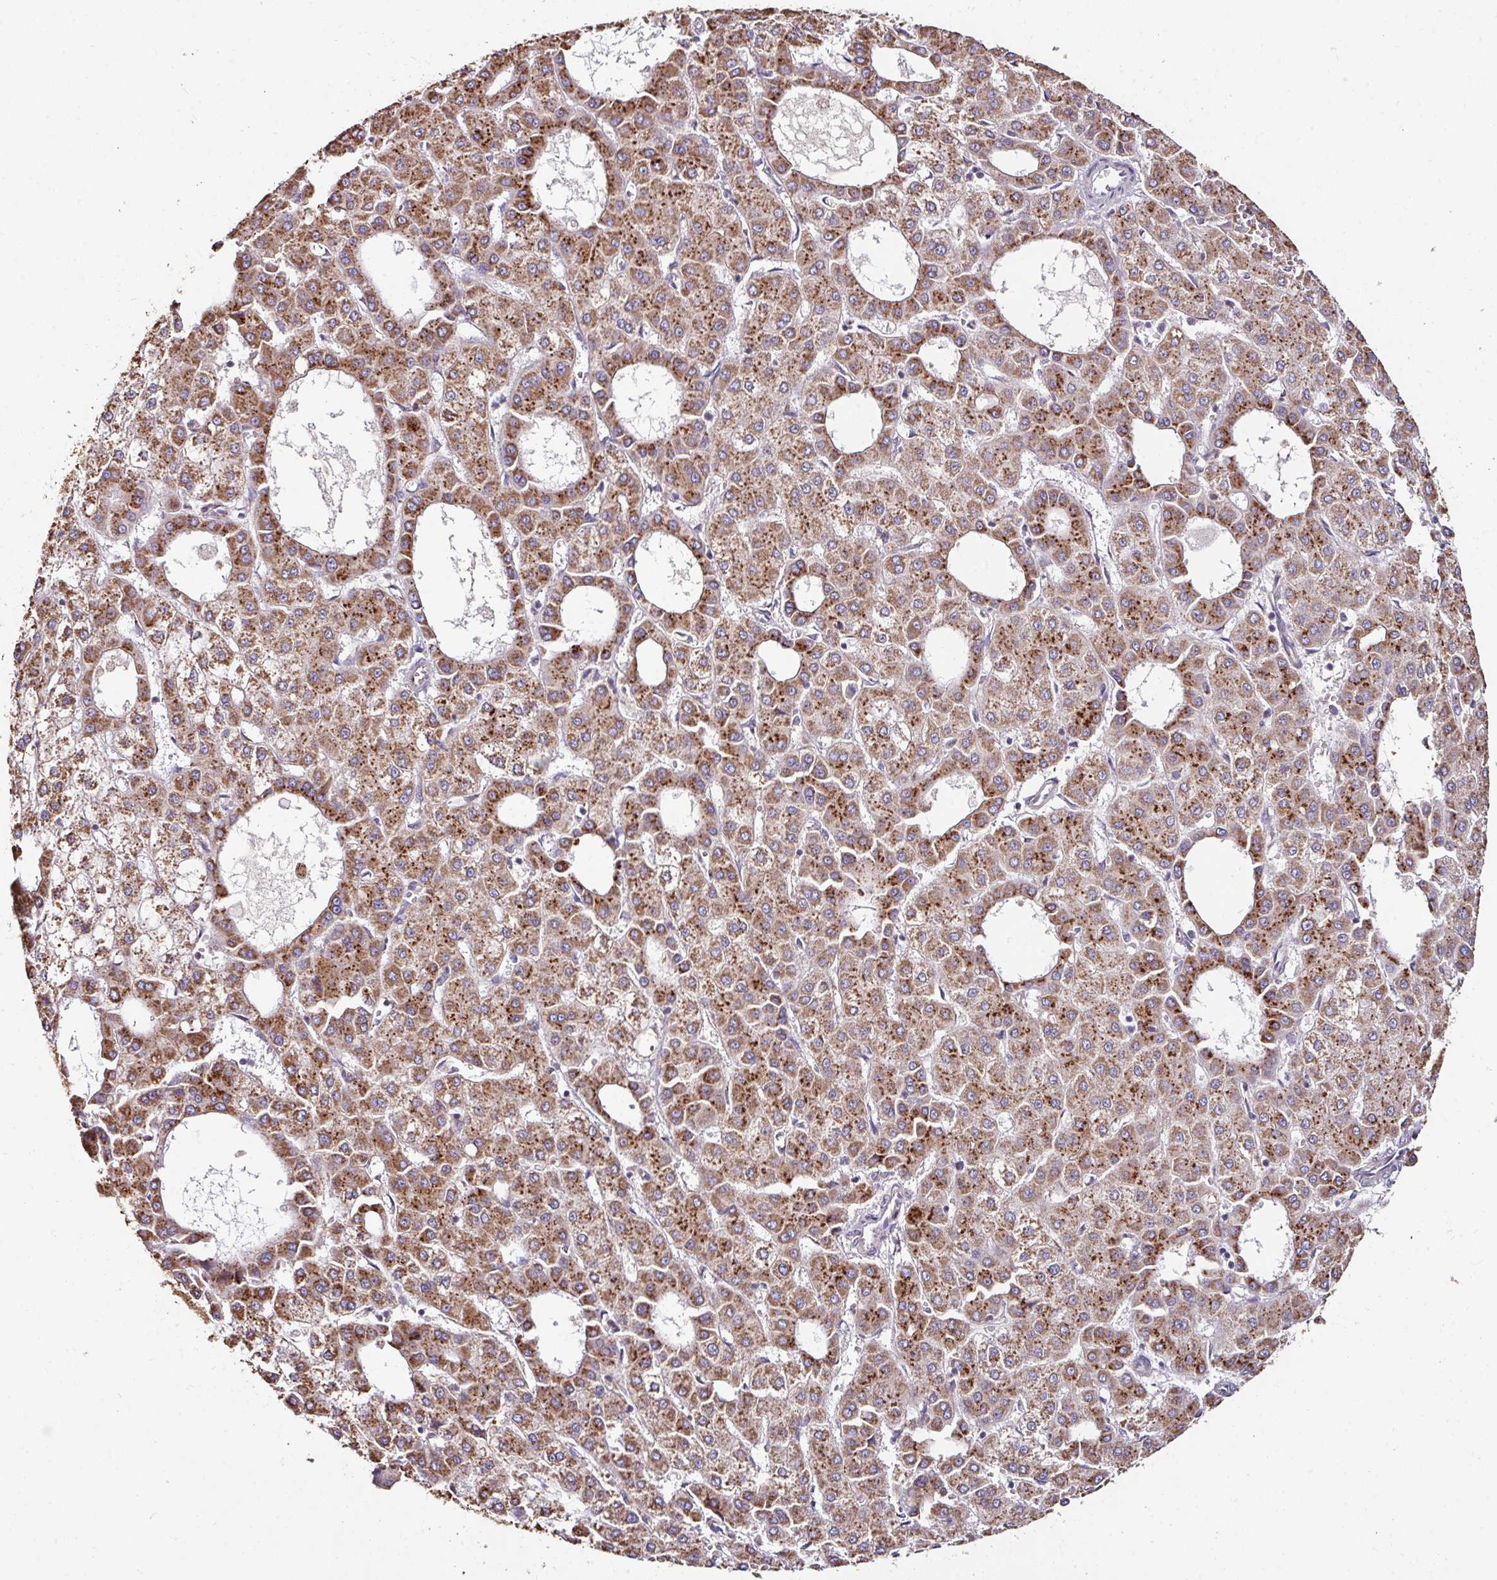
{"staining": {"intensity": "moderate", "quantity": ">75%", "location": "cytoplasmic/membranous"}, "tissue": "liver cancer", "cell_type": "Tumor cells", "image_type": "cancer", "snomed": [{"axis": "morphology", "description": "Carcinoma, Hepatocellular, NOS"}, {"axis": "topography", "description": "Liver"}], "caption": "An image of hepatocellular carcinoma (liver) stained for a protein displays moderate cytoplasmic/membranous brown staining in tumor cells.", "gene": "CPD", "patient": {"sex": "male", "age": 47}}